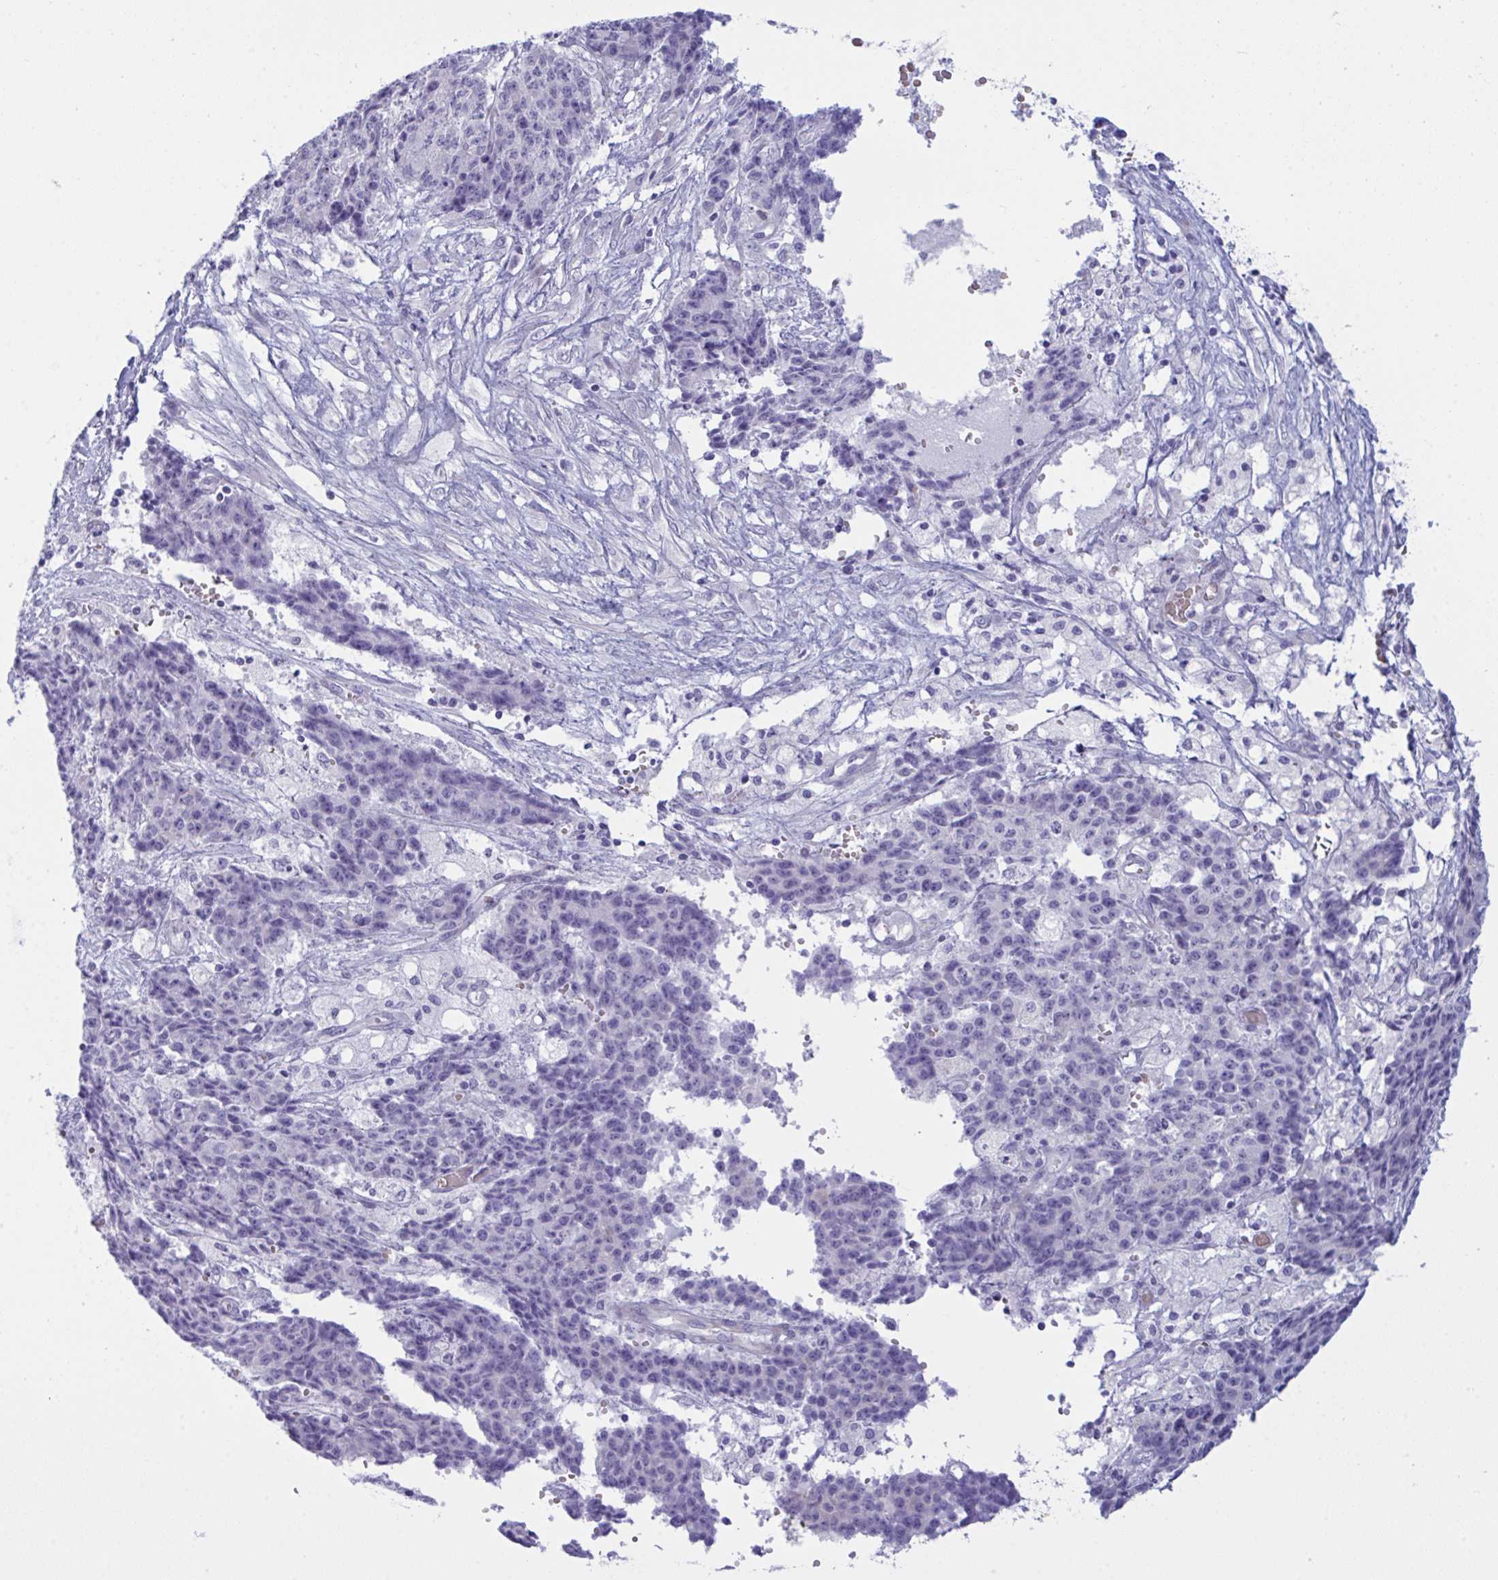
{"staining": {"intensity": "negative", "quantity": "none", "location": "none"}, "tissue": "ovarian cancer", "cell_type": "Tumor cells", "image_type": "cancer", "snomed": [{"axis": "morphology", "description": "Carcinoma, endometroid"}, {"axis": "topography", "description": "Ovary"}], "caption": "This is a micrograph of IHC staining of endometroid carcinoma (ovarian), which shows no staining in tumor cells. (Brightfield microscopy of DAB (3,3'-diaminobenzidine) immunohistochemistry (IHC) at high magnification).", "gene": "ZNF684", "patient": {"sex": "female", "age": 42}}